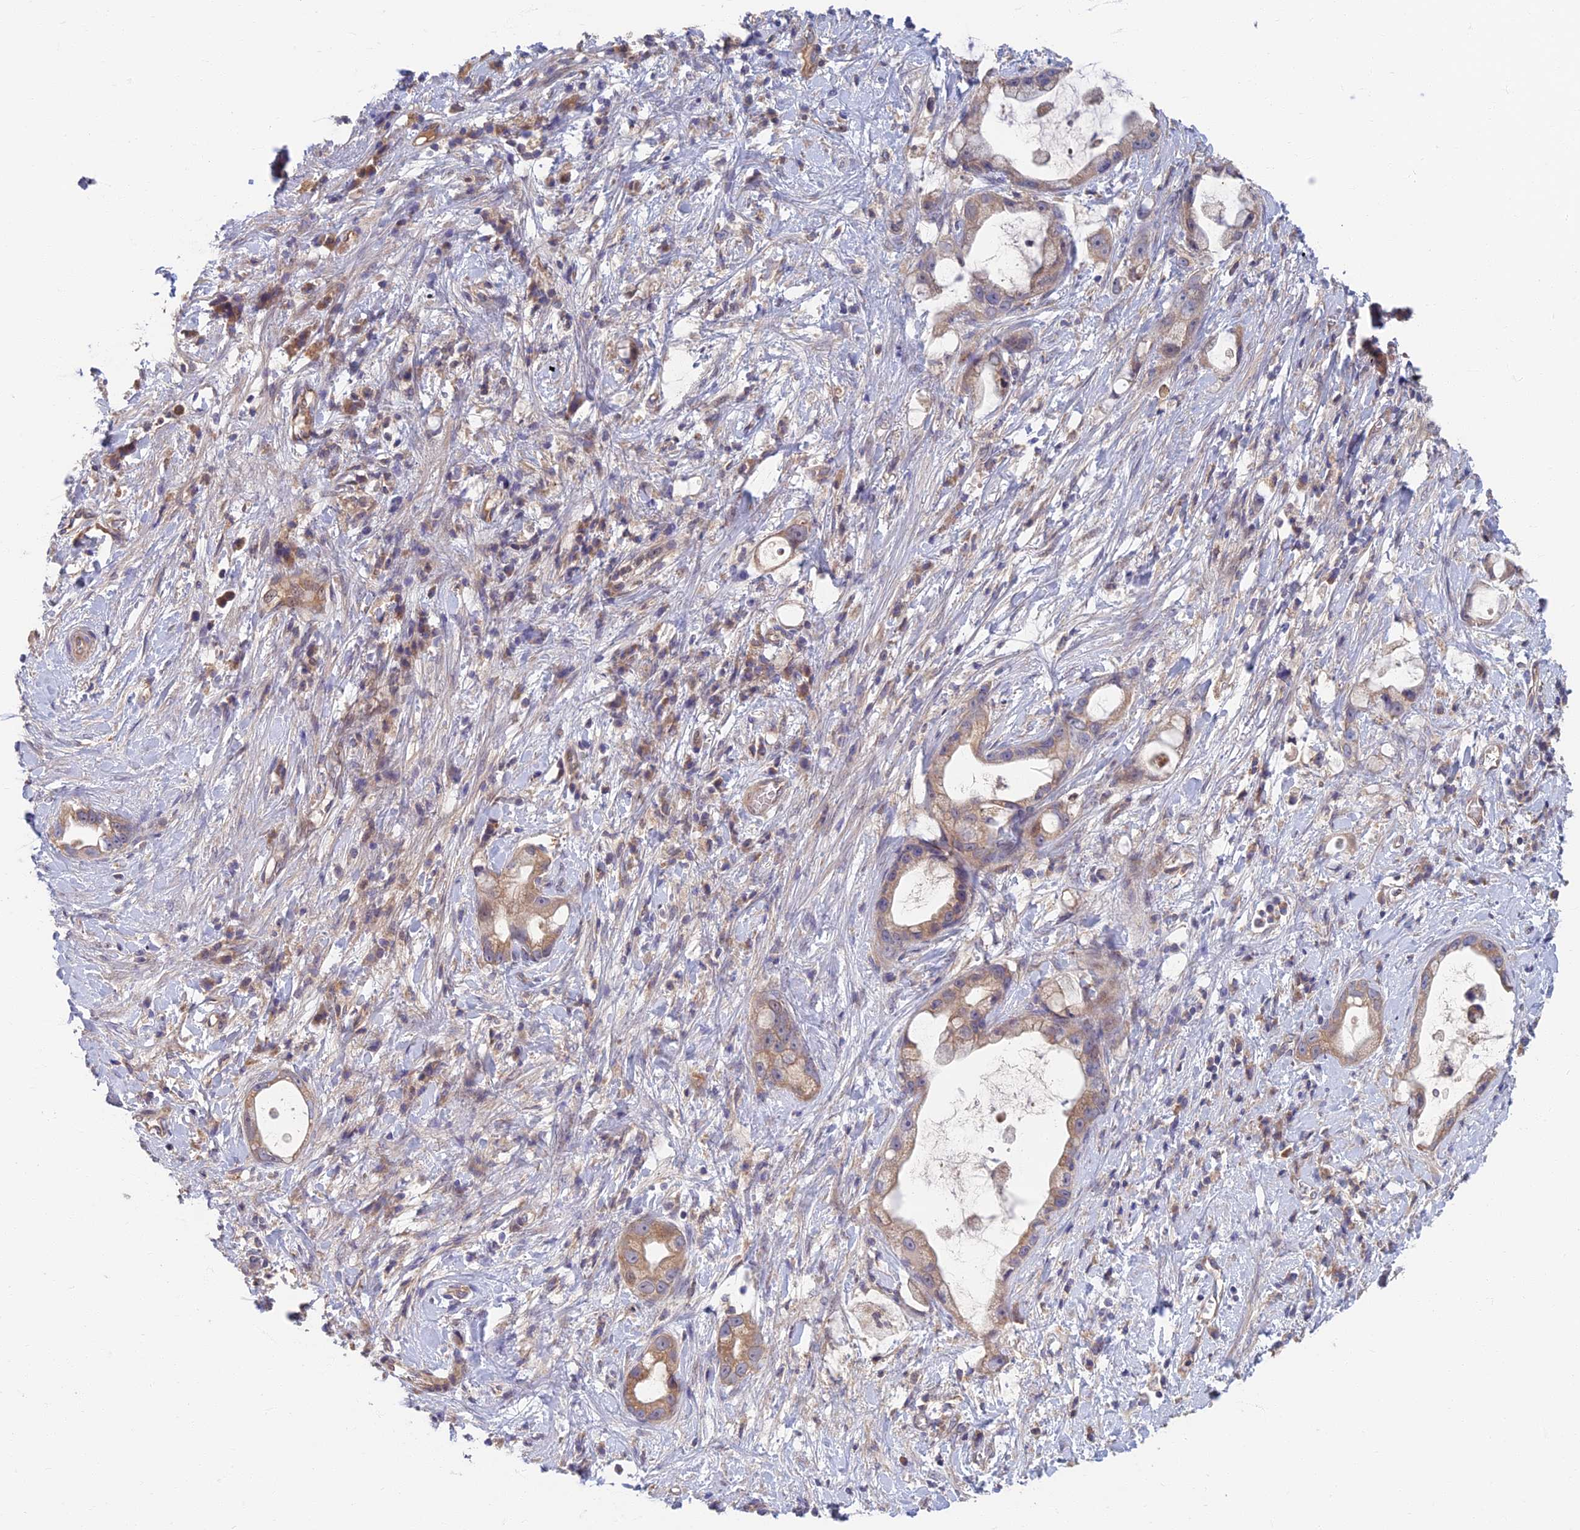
{"staining": {"intensity": "moderate", "quantity": "25%-75%", "location": "cytoplasmic/membranous"}, "tissue": "stomach cancer", "cell_type": "Tumor cells", "image_type": "cancer", "snomed": [{"axis": "morphology", "description": "Adenocarcinoma, NOS"}, {"axis": "topography", "description": "Stomach"}], "caption": "Immunohistochemical staining of human stomach adenocarcinoma shows medium levels of moderate cytoplasmic/membranous expression in approximately 25%-75% of tumor cells.", "gene": "SOGA1", "patient": {"sex": "male", "age": 55}}